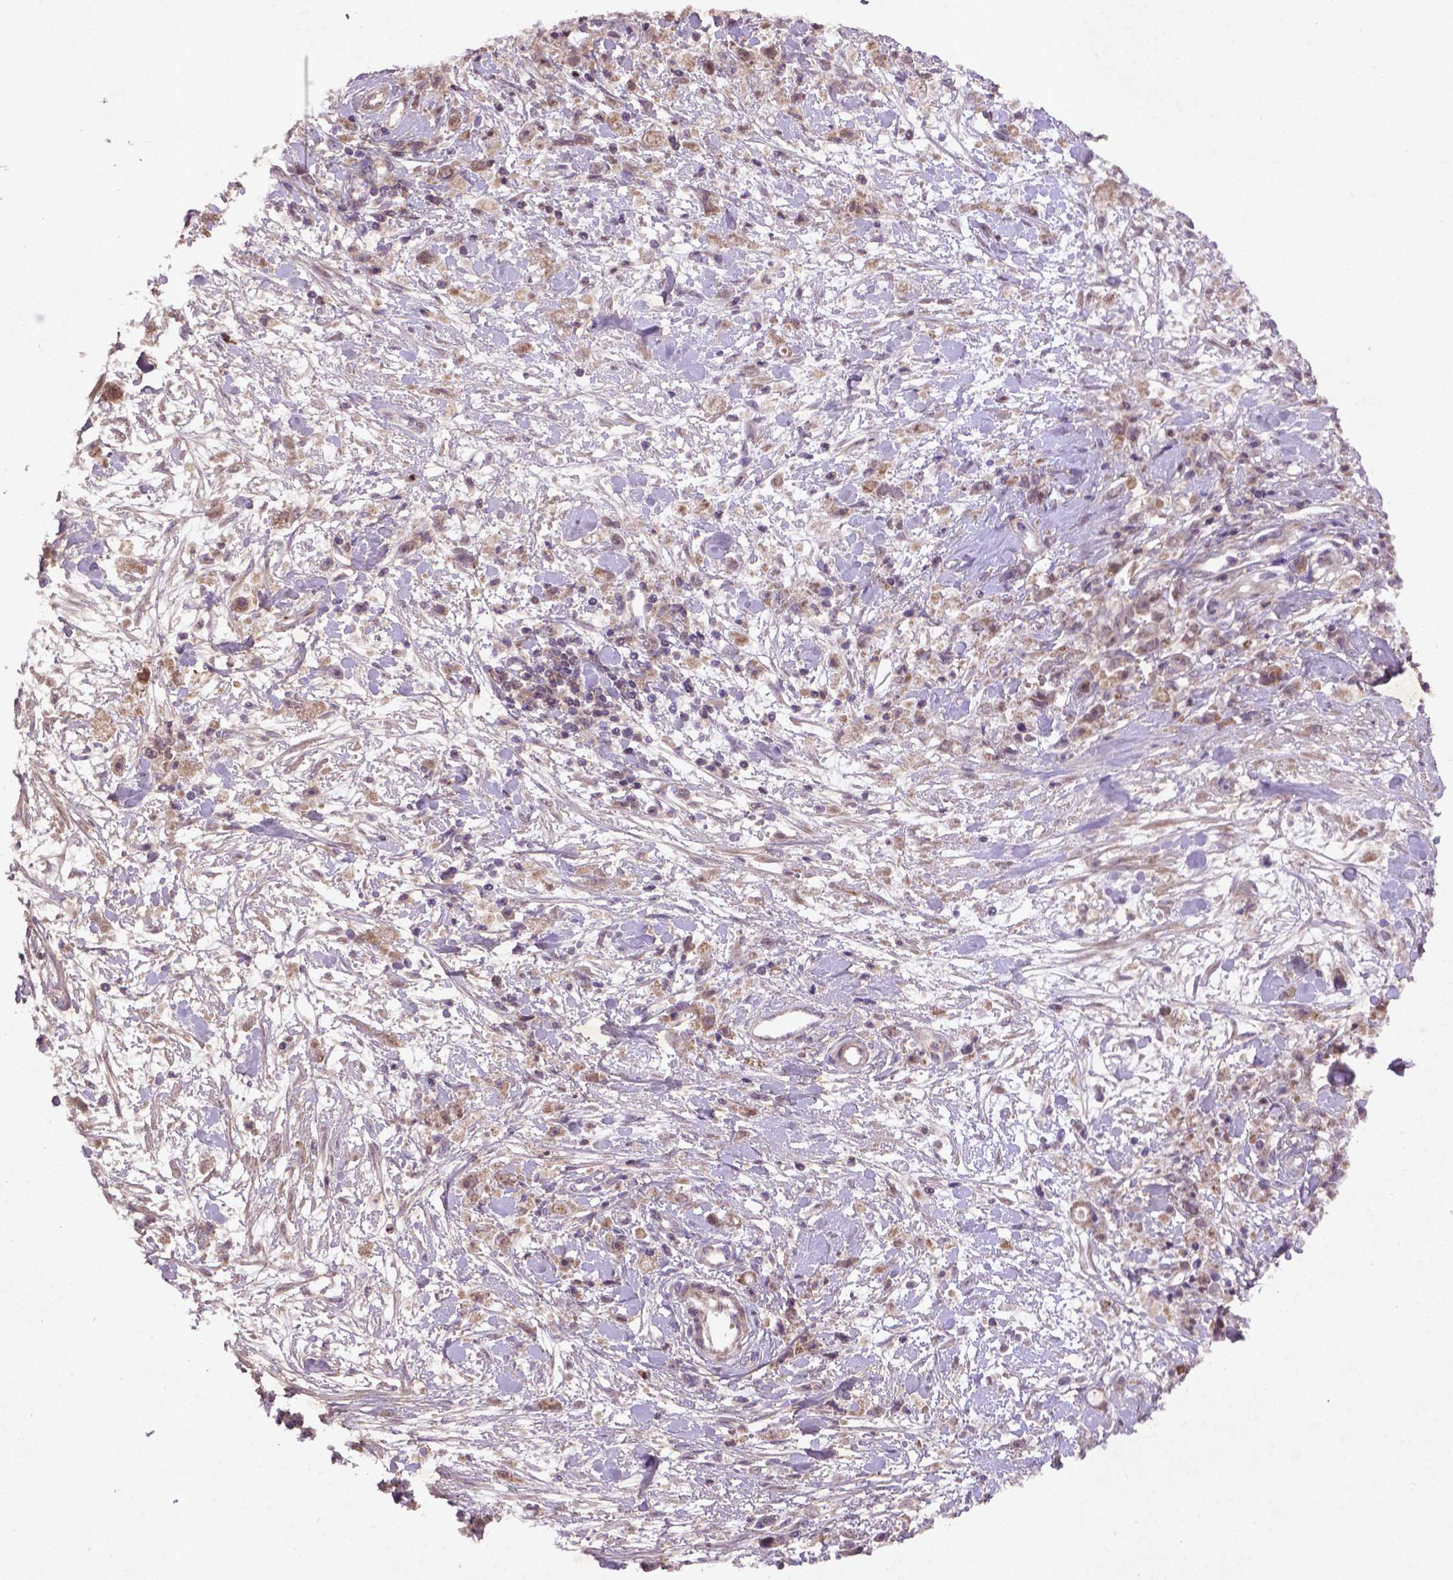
{"staining": {"intensity": "weak", "quantity": "25%-75%", "location": "cytoplasmic/membranous"}, "tissue": "stomach cancer", "cell_type": "Tumor cells", "image_type": "cancer", "snomed": [{"axis": "morphology", "description": "Adenocarcinoma, NOS"}, {"axis": "topography", "description": "Stomach"}], "caption": "IHC micrograph of human stomach adenocarcinoma stained for a protein (brown), which exhibits low levels of weak cytoplasmic/membranous expression in approximately 25%-75% of tumor cells.", "gene": "NIPAL2", "patient": {"sex": "female", "age": 59}}